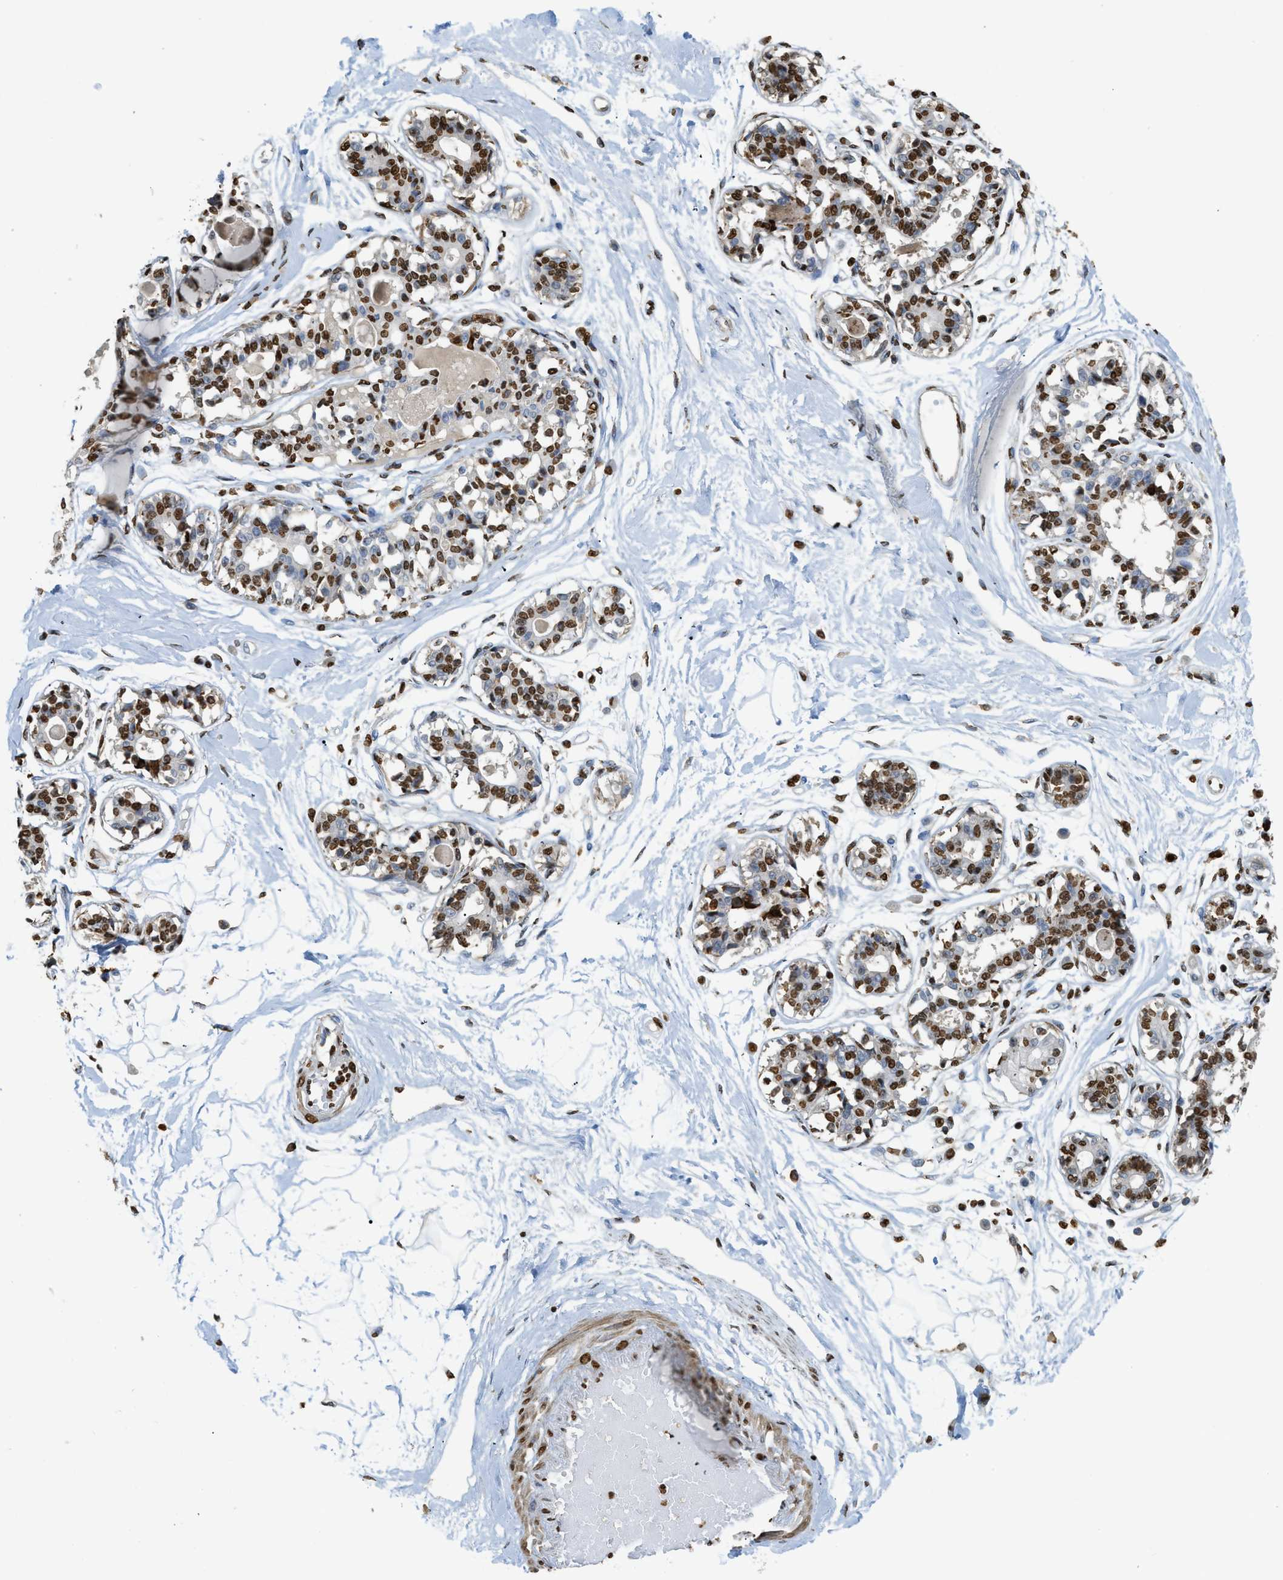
{"staining": {"intensity": "strong", "quantity": ">75%", "location": "nuclear"}, "tissue": "breast", "cell_type": "Adipocytes", "image_type": "normal", "snomed": [{"axis": "morphology", "description": "Normal tissue, NOS"}, {"axis": "topography", "description": "Breast"}], "caption": "Immunohistochemical staining of unremarkable breast displays high levels of strong nuclear positivity in approximately >75% of adipocytes.", "gene": "NR5A2", "patient": {"sex": "female", "age": 45}}